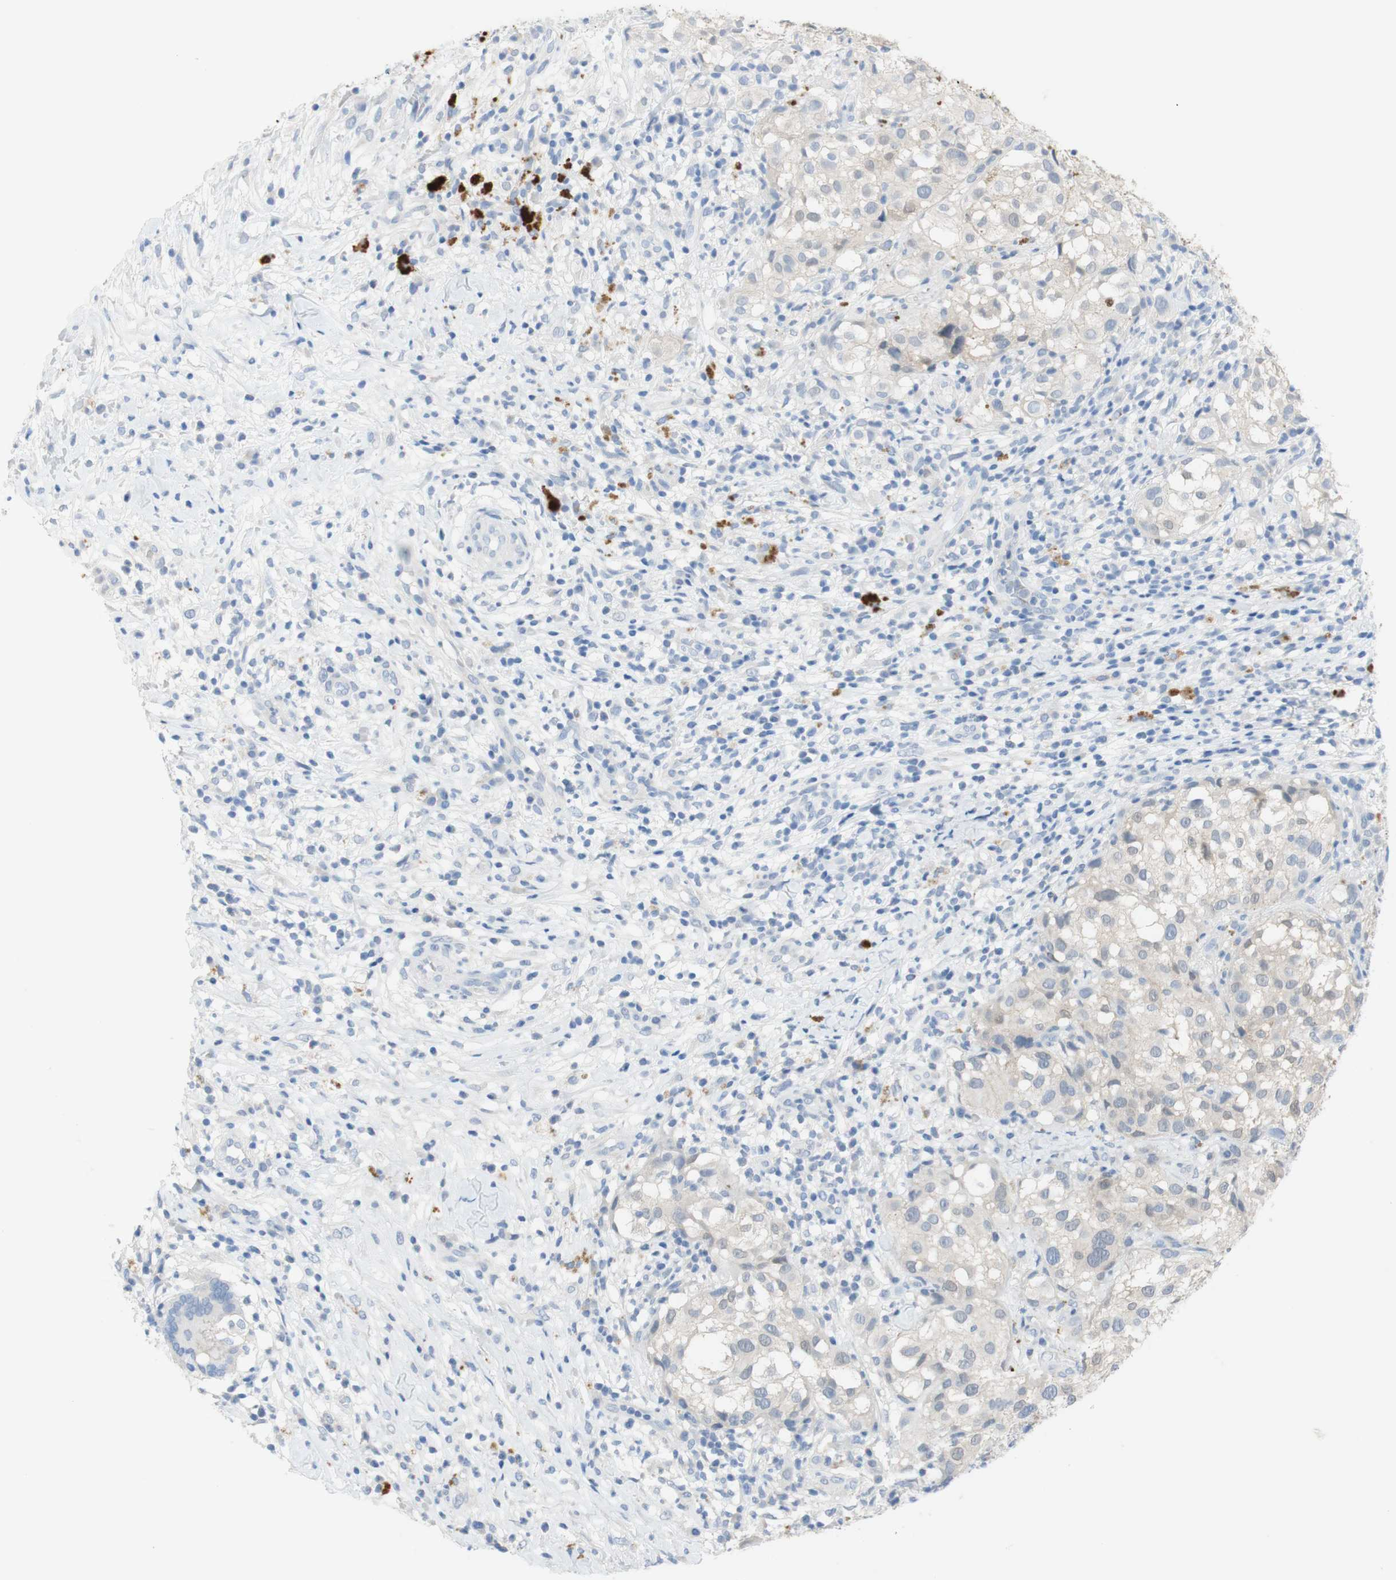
{"staining": {"intensity": "negative", "quantity": "none", "location": "none"}, "tissue": "melanoma", "cell_type": "Tumor cells", "image_type": "cancer", "snomed": [{"axis": "morphology", "description": "Necrosis, NOS"}, {"axis": "morphology", "description": "Malignant melanoma, NOS"}, {"axis": "topography", "description": "Skin"}], "caption": "Malignant melanoma was stained to show a protein in brown. There is no significant positivity in tumor cells. (Stains: DAB immunohistochemistry (IHC) with hematoxylin counter stain, Microscopy: brightfield microscopy at high magnification).", "gene": "SELENBP1", "patient": {"sex": "female", "age": 87}}